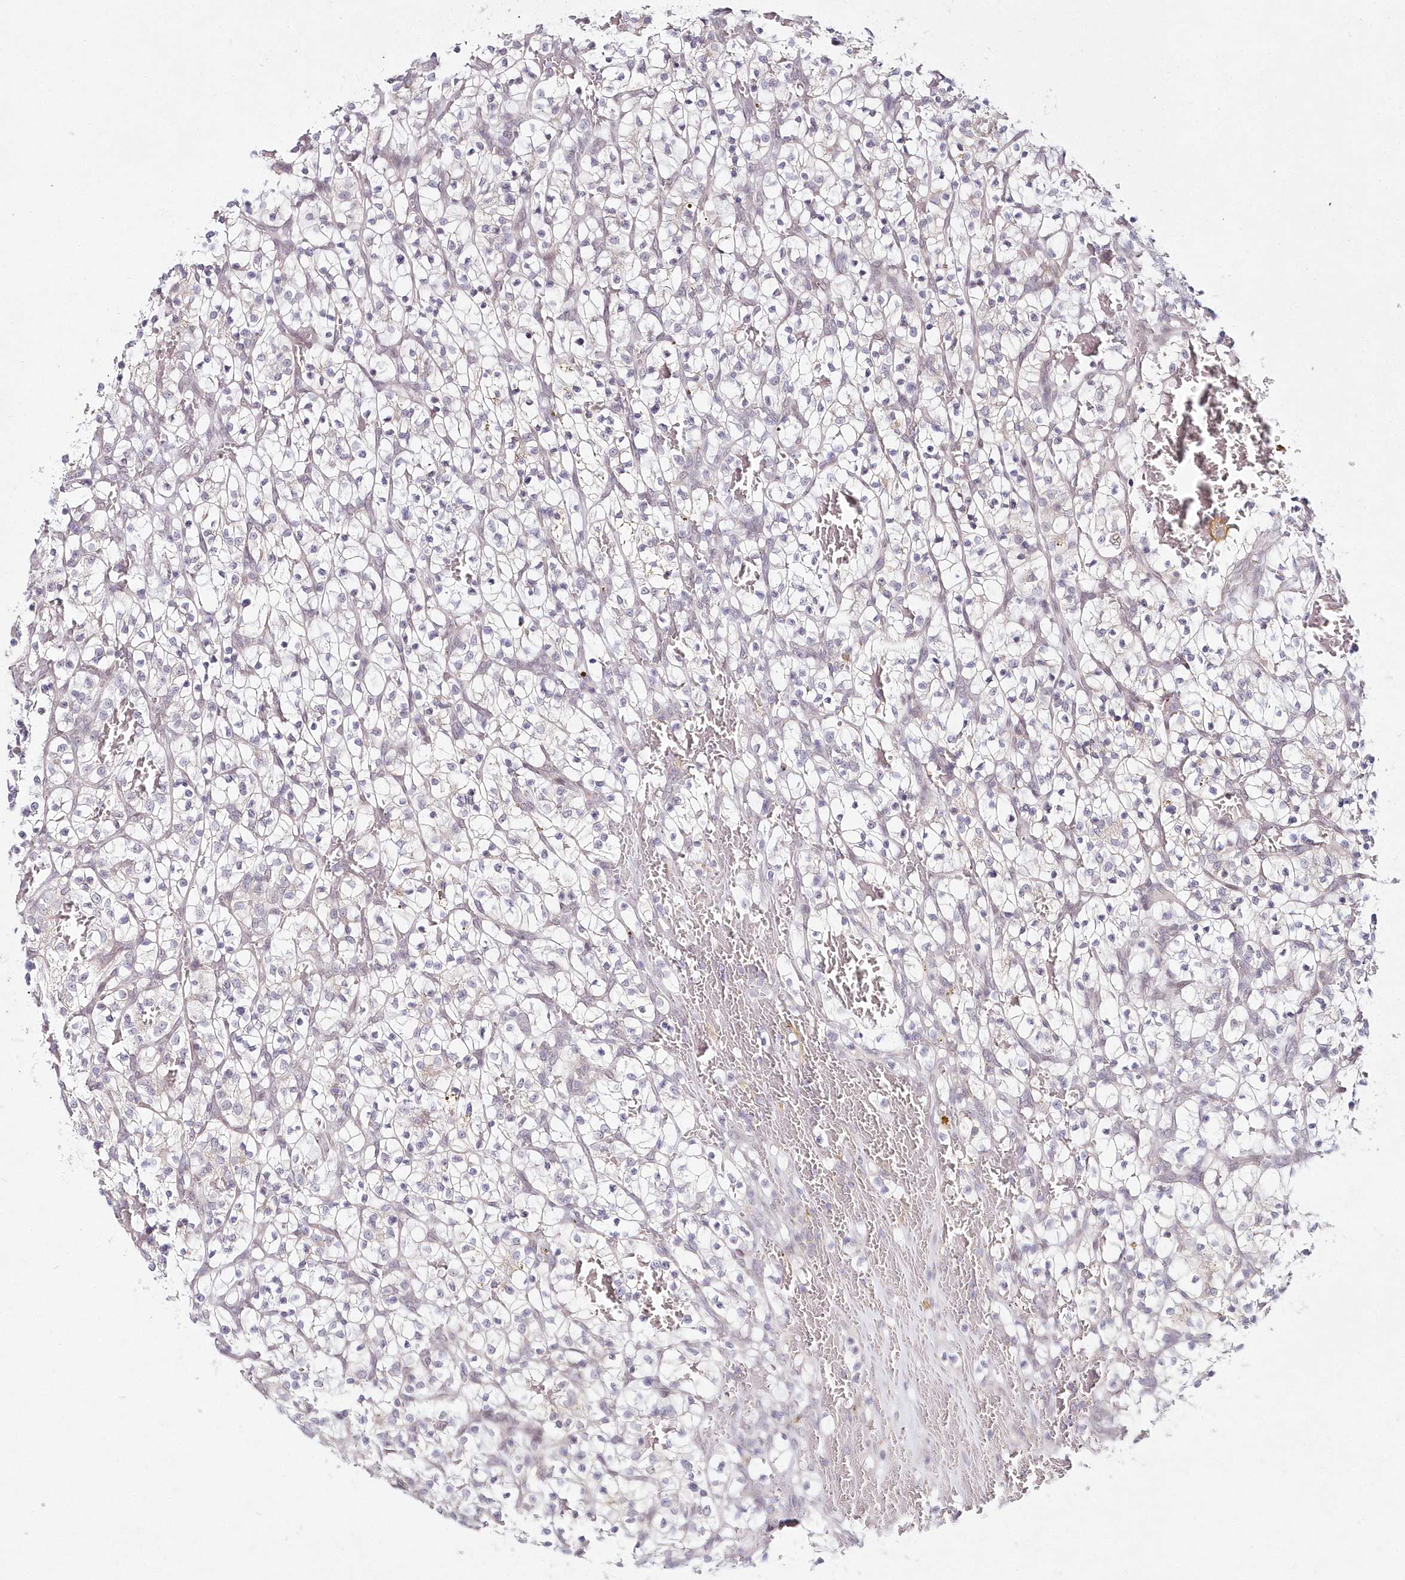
{"staining": {"intensity": "negative", "quantity": "none", "location": "none"}, "tissue": "renal cancer", "cell_type": "Tumor cells", "image_type": "cancer", "snomed": [{"axis": "morphology", "description": "Adenocarcinoma, NOS"}, {"axis": "topography", "description": "Kidney"}], "caption": "Tumor cells are negative for protein expression in human adenocarcinoma (renal).", "gene": "HYCC2", "patient": {"sex": "female", "age": 57}}